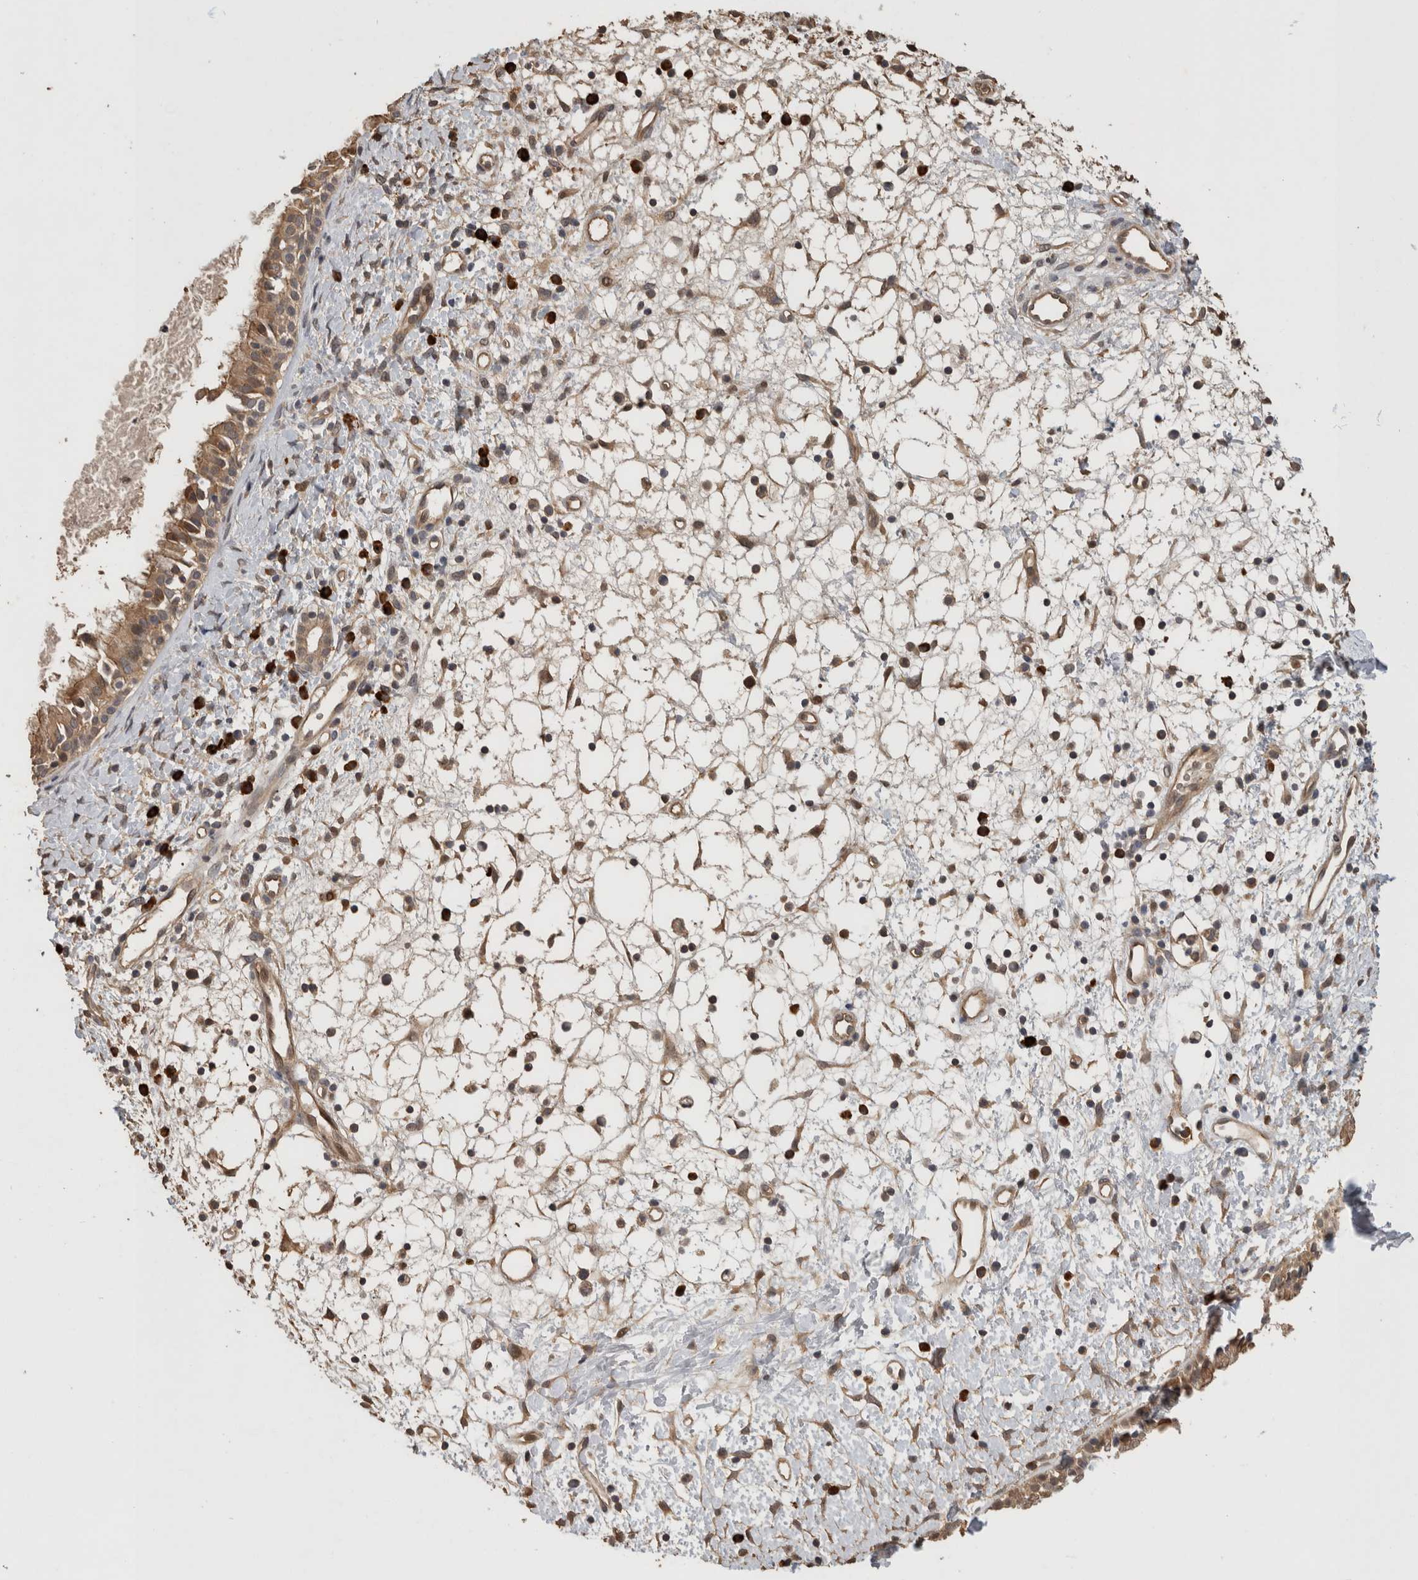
{"staining": {"intensity": "moderate", "quantity": ">75%", "location": "cytoplasmic/membranous"}, "tissue": "nasopharynx", "cell_type": "Respiratory epithelial cells", "image_type": "normal", "snomed": [{"axis": "morphology", "description": "Normal tissue, NOS"}, {"axis": "topography", "description": "Nasopharynx"}], "caption": "Benign nasopharynx exhibits moderate cytoplasmic/membranous expression in about >75% of respiratory epithelial cells, visualized by immunohistochemistry. Using DAB (brown) and hematoxylin (blue) stains, captured at high magnification using brightfield microscopy.", "gene": "RHPN1", "patient": {"sex": "male", "age": 22}}